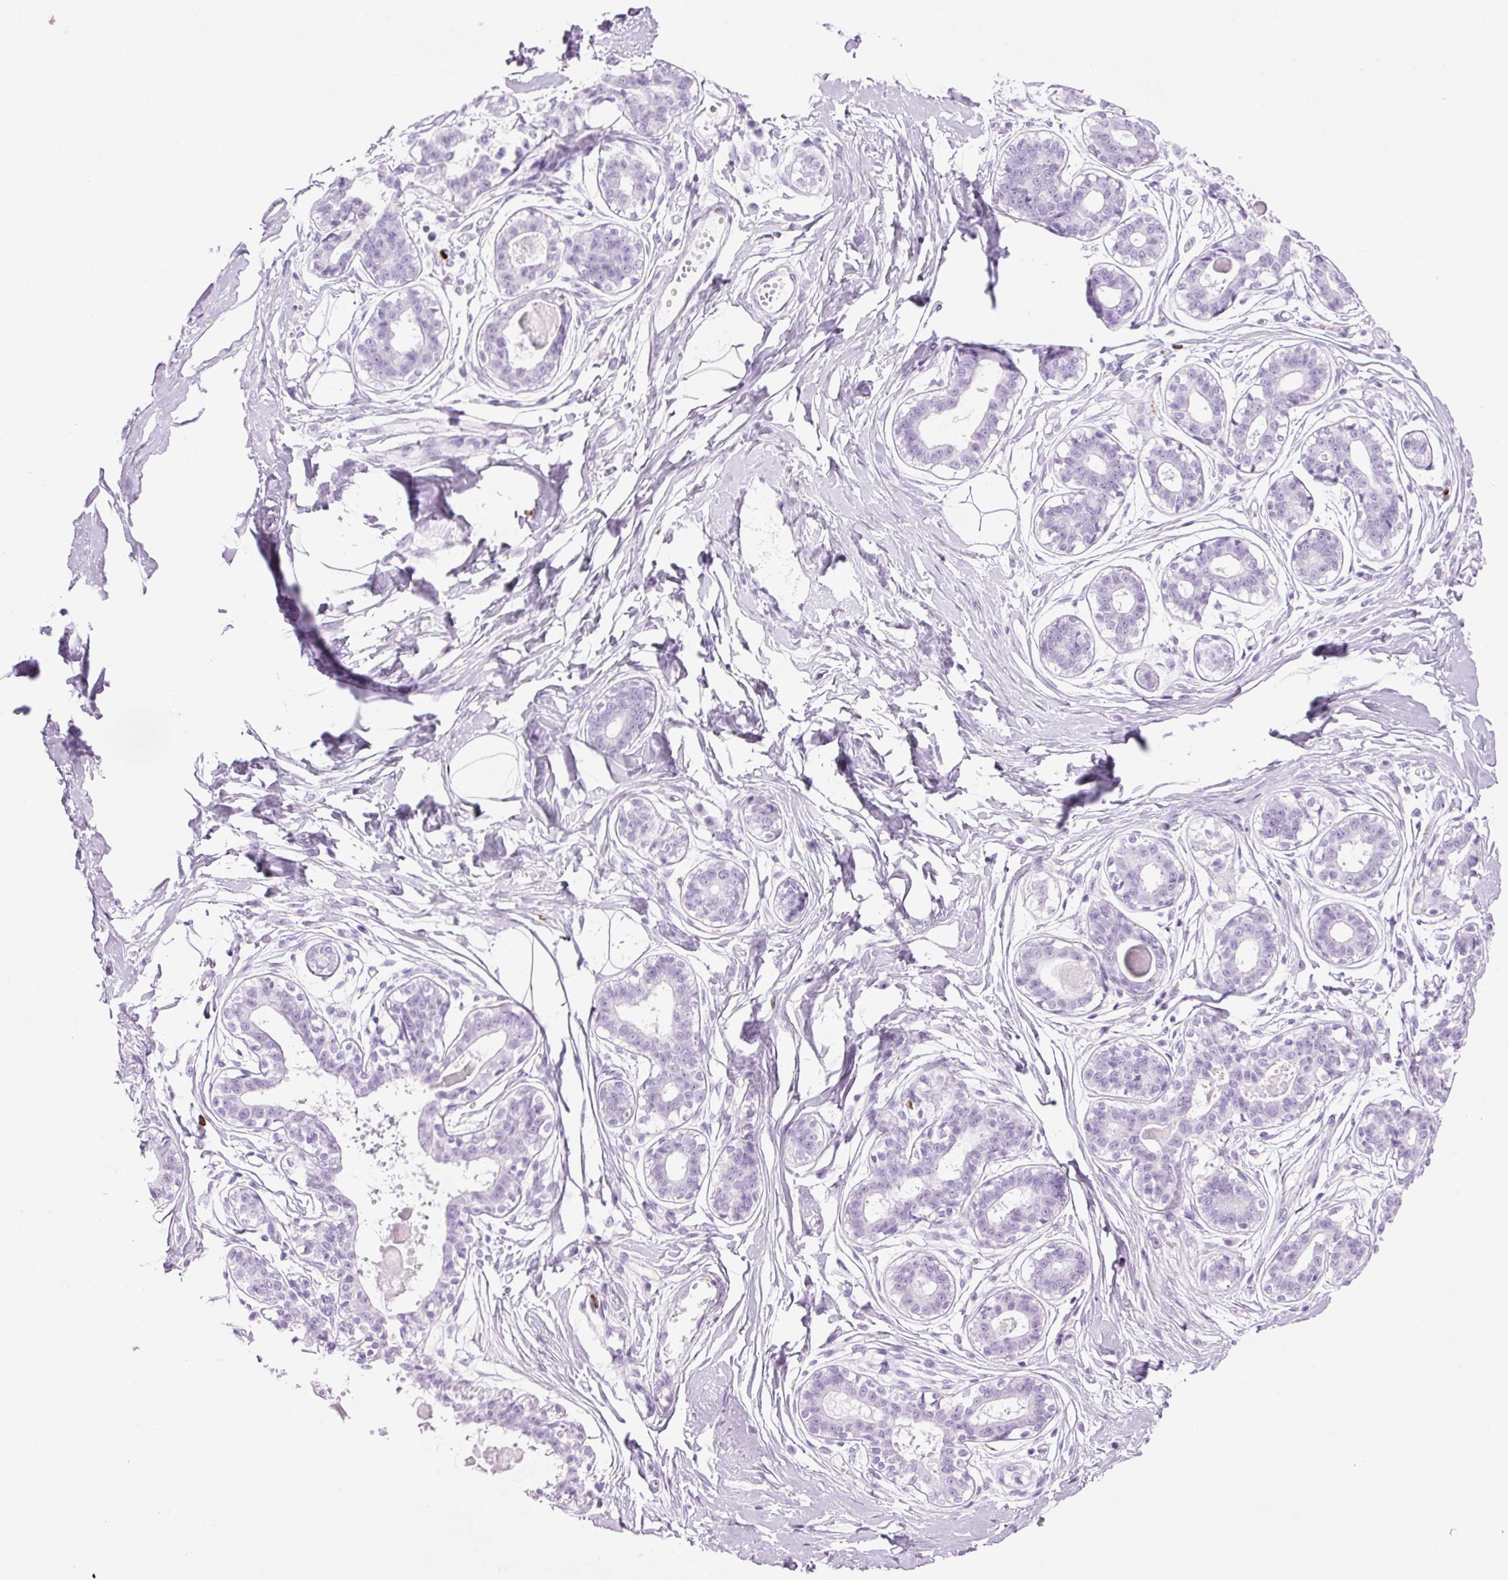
{"staining": {"intensity": "negative", "quantity": "none", "location": "none"}, "tissue": "breast", "cell_type": "Adipocytes", "image_type": "normal", "snomed": [{"axis": "morphology", "description": "Normal tissue, NOS"}, {"axis": "topography", "description": "Breast"}], "caption": "Immunohistochemistry (IHC) micrograph of normal breast: breast stained with DAB displays no significant protein expression in adipocytes.", "gene": "LYZ", "patient": {"sex": "female", "age": 45}}